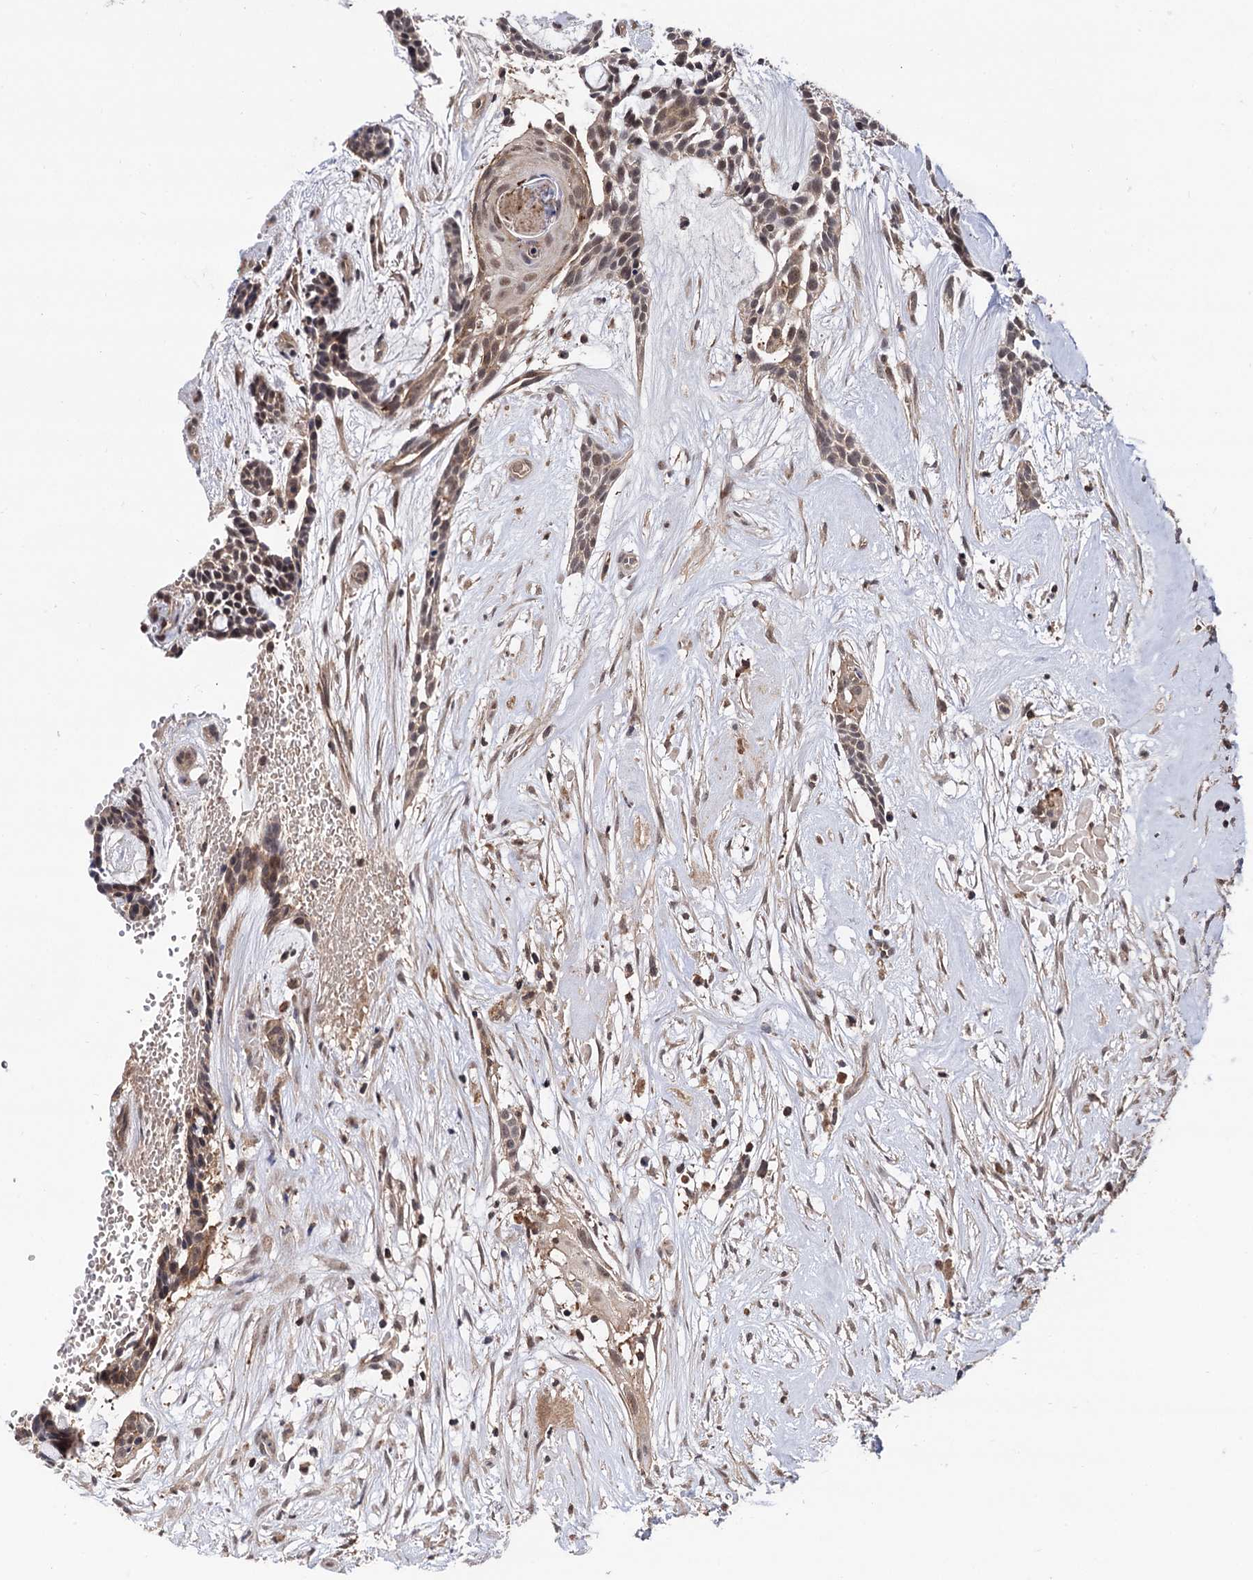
{"staining": {"intensity": "moderate", "quantity": "<25%", "location": "cytoplasmic/membranous,nuclear"}, "tissue": "head and neck cancer", "cell_type": "Tumor cells", "image_type": "cancer", "snomed": [{"axis": "morphology", "description": "Adenocarcinoma, NOS"}, {"axis": "topography", "description": "Subcutis"}, {"axis": "topography", "description": "Head-Neck"}], "caption": "Immunohistochemical staining of human head and neck cancer (adenocarcinoma) reveals moderate cytoplasmic/membranous and nuclear protein staining in approximately <25% of tumor cells. Using DAB (3,3'-diaminobenzidine) (brown) and hematoxylin (blue) stains, captured at high magnification using brightfield microscopy.", "gene": "MICAL2", "patient": {"sex": "female", "age": 73}}